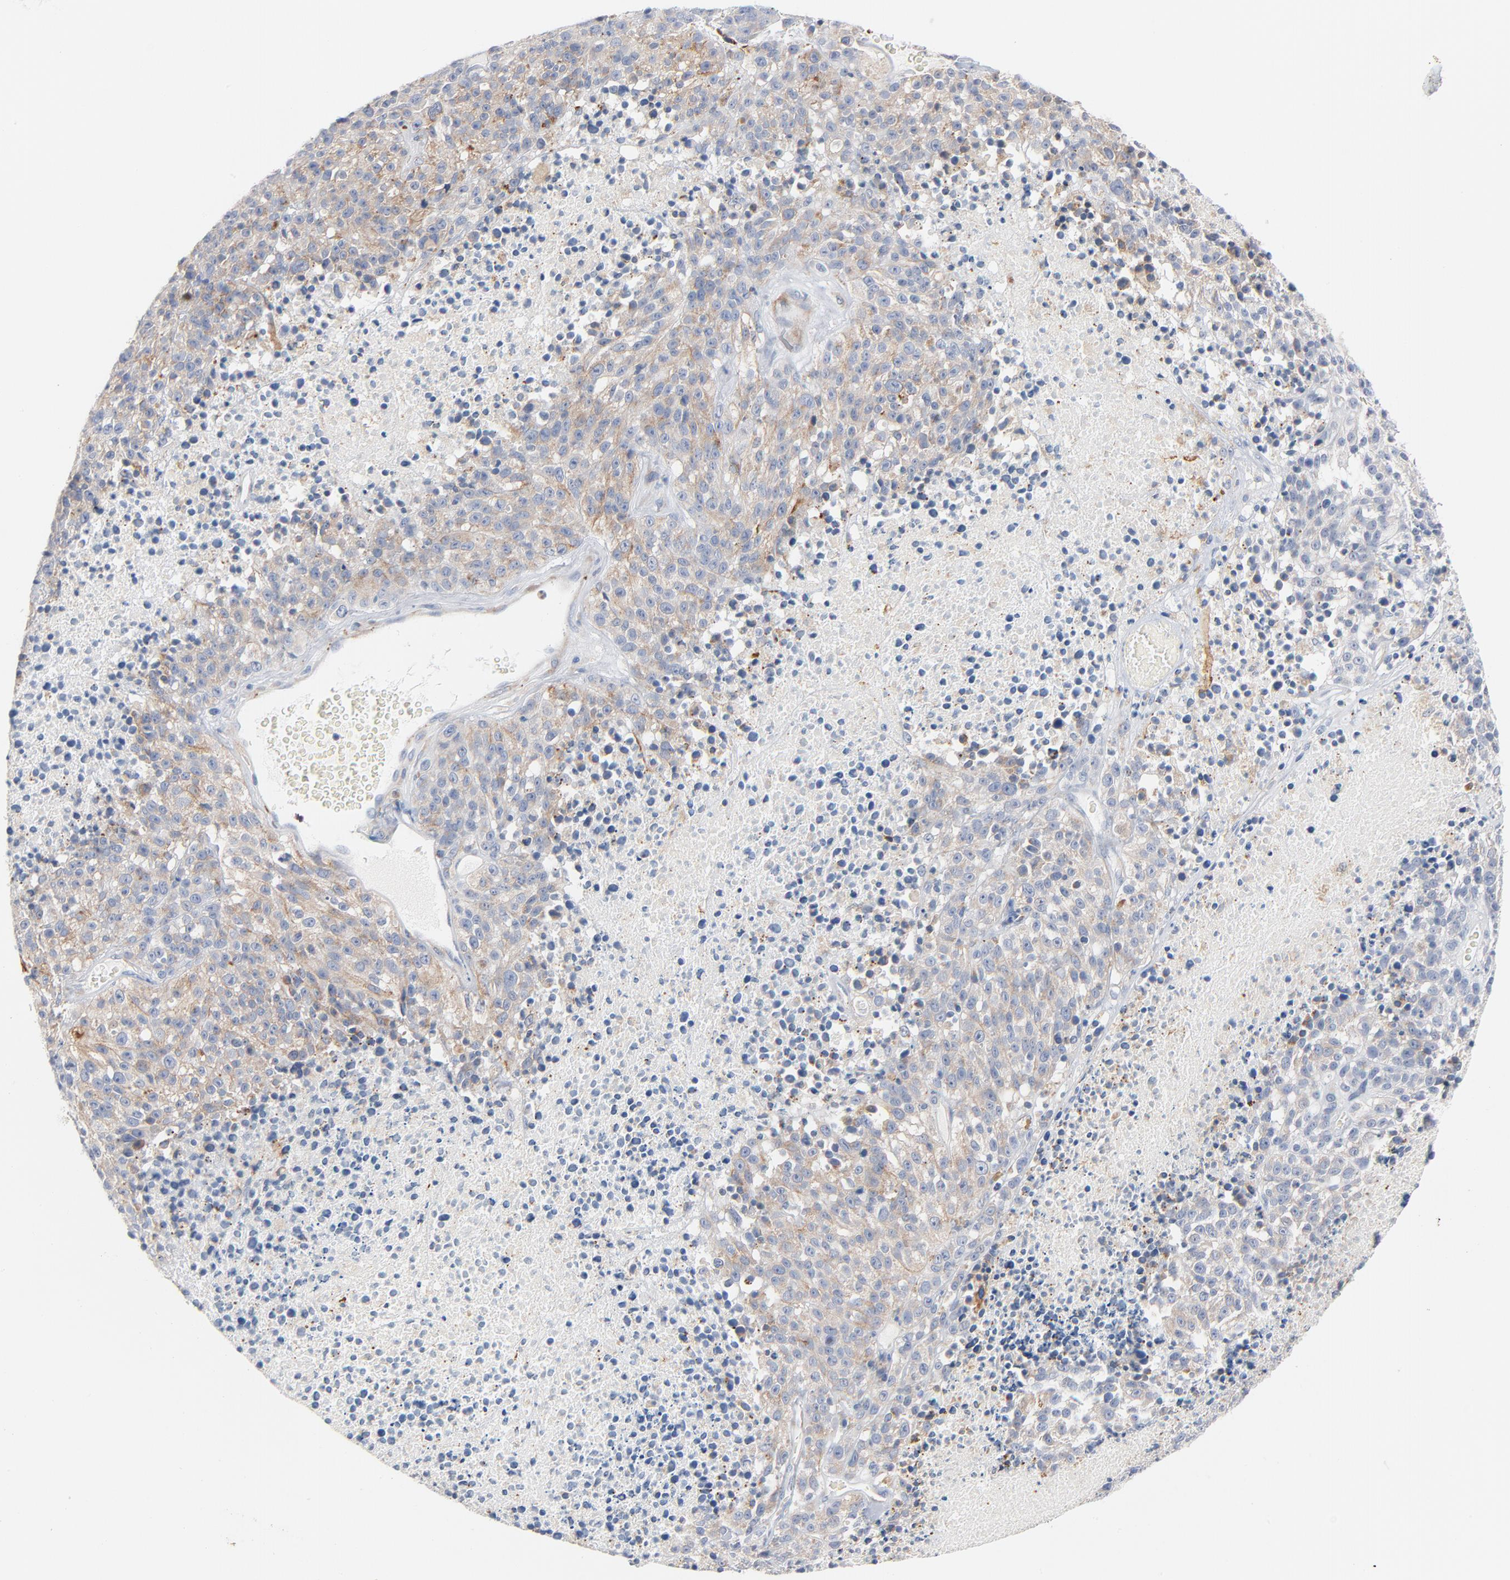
{"staining": {"intensity": "weak", "quantity": "25%-75%", "location": "cytoplasmic/membranous"}, "tissue": "melanoma", "cell_type": "Tumor cells", "image_type": "cancer", "snomed": [{"axis": "morphology", "description": "Malignant melanoma, Metastatic site"}, {"axis": "topography", "description": "Cerebral cortex"}], "caption": "Malignant melanoma (metastatic site) stained with immunohistochemistry displays weak cytoplasmic/membranous expression in approximately 25%-75% of tumor cells. (DAB (3,3'-diaminobenzidine) = brown stain, brightfield microscopy at high magnification).", "gene": "IFT43", "patient": {"sex": "female", "age": 52}}